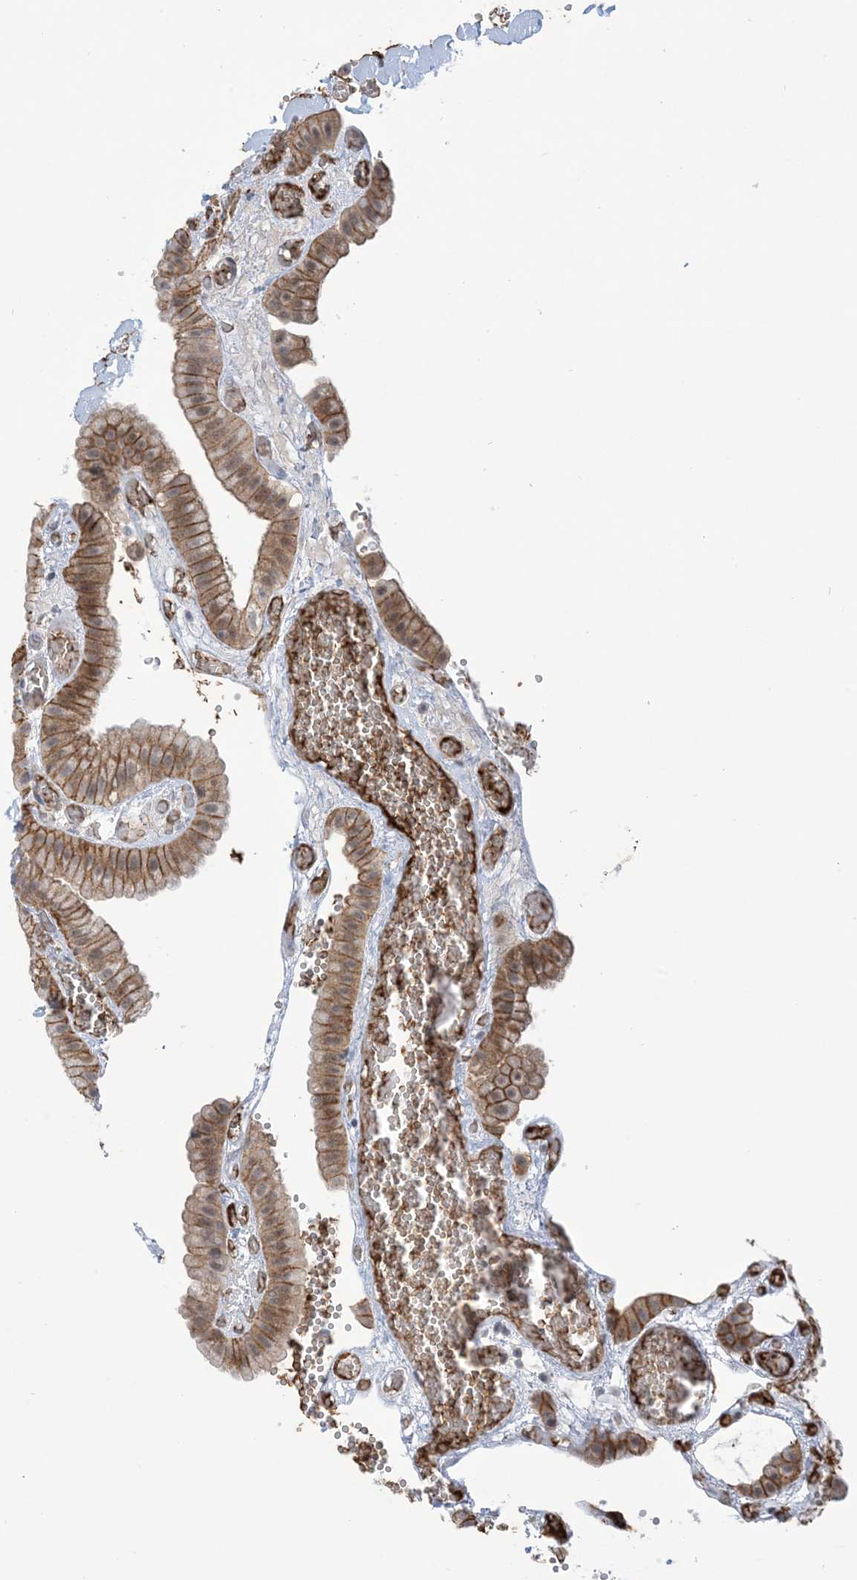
{"staining": {"intensity": "moderate", "quantity": ">75%", "location": "cytoplasmic/membranous,nuclear"}, "tissue": "gallbladder", "cell_type": "Glandular cells", "image_type": "normal", "snomed": [{"axis": "morphology", "description": "Normal tissue, NOS"}, {"axis": "topography", "description": "Gallbladder"}], "caption": "This image displays normal gallbladder stained with immunohistochemistry (IHC) to label a protein in brown. The cytoplasmic/membranous,nuclear of glandular cells show moderate positivity for the protein. Nuclei are counter-stained blue.", "gene": "ZNF8", "patient": {"sex": "female", "age": 64}}